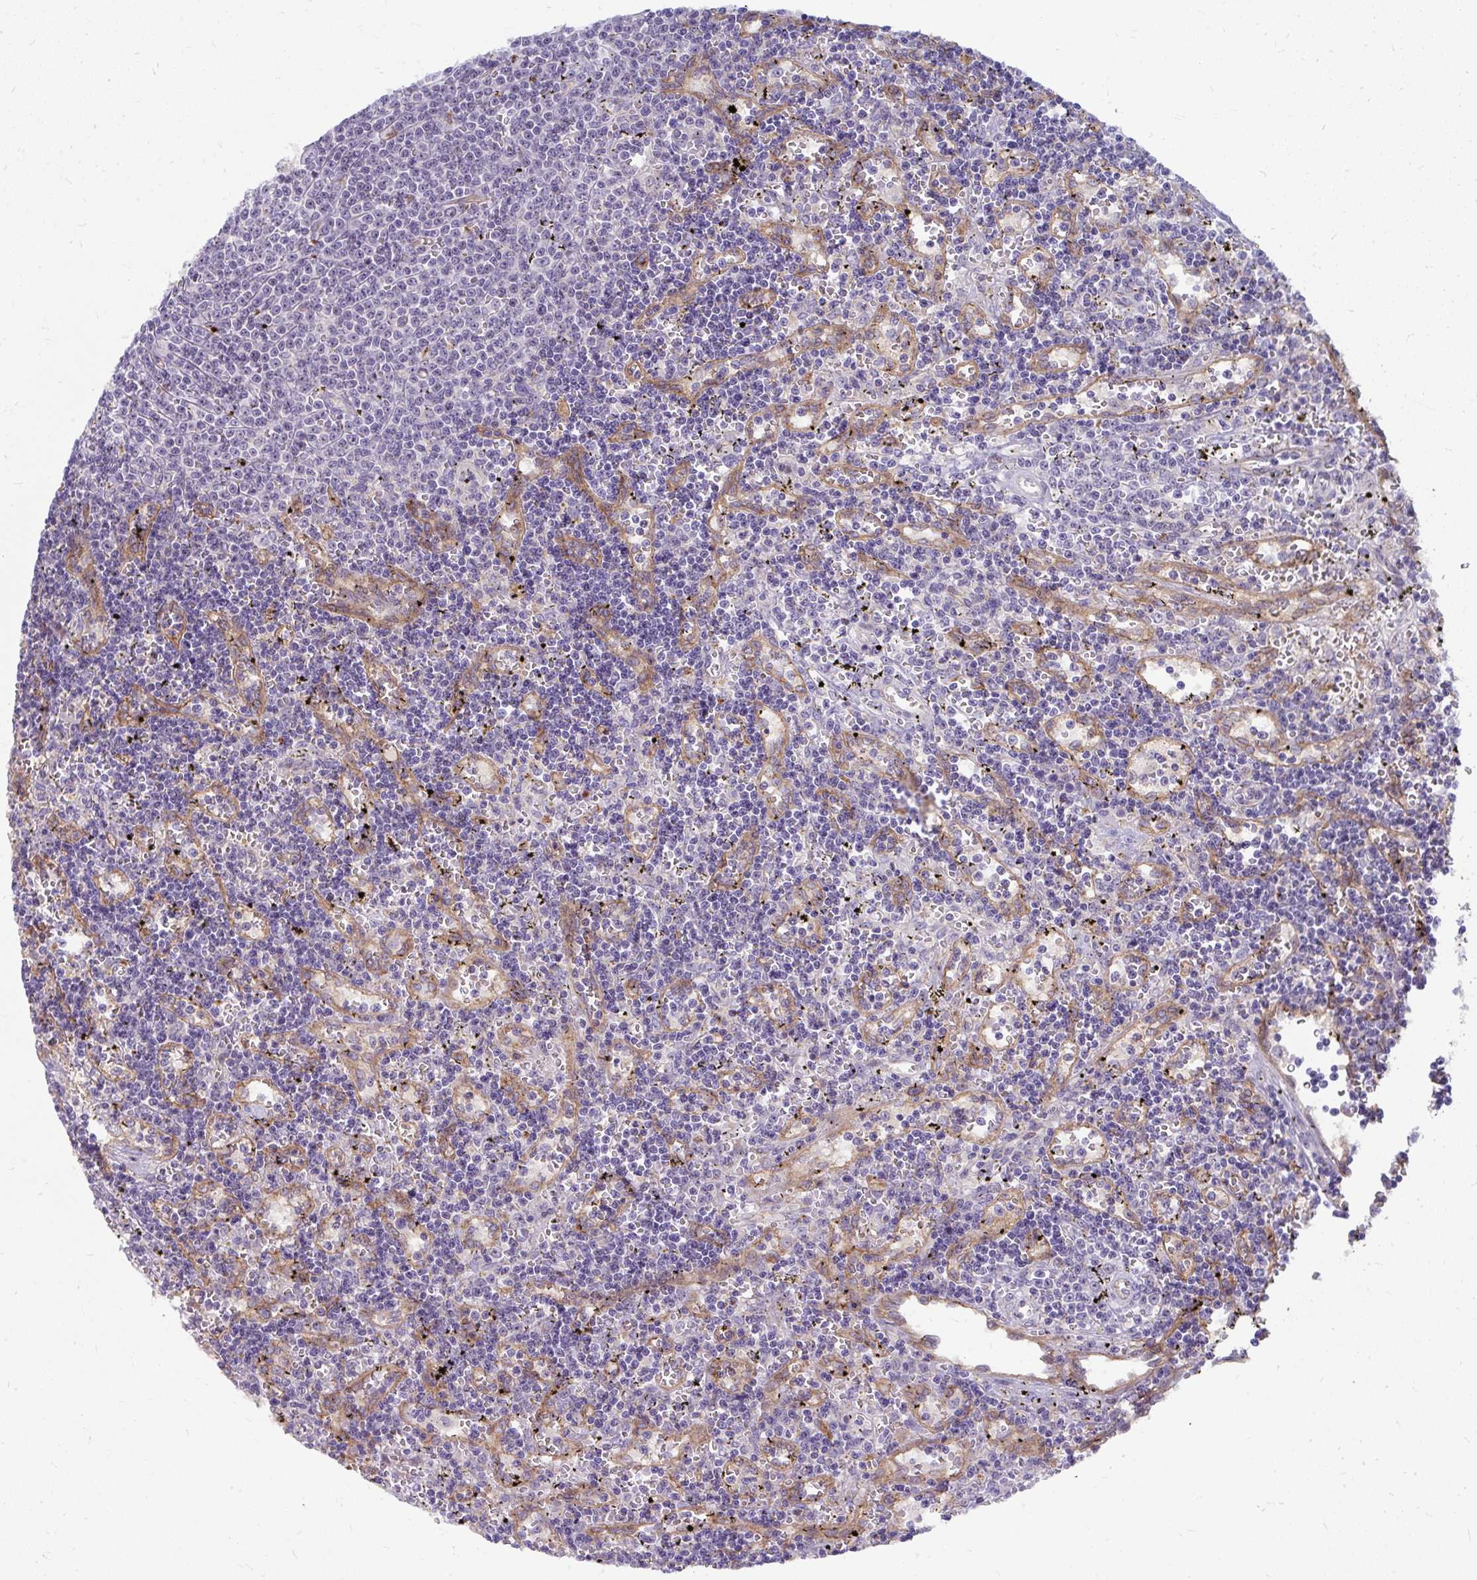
{"staining": {"intensity": "negative", "quantity": "none", "location": "none"}, "tissue": "lymphoma", "cell_type": "Tumor cells", "image_type": "cancer", "snomed": [{"axis": "morphology", "description": "Malignant lymphoma, non-Hodgkin's type, Low grade"}, {"axis": "topography", "description": "Spleen"}], "caption": "Human low-grade malignant lymphoma, non-Hodgkin's type stained for a protein using immunohistochemistry (IHC) demonstrates no expression in tumor cells.", "gene": "MUS81", "patient": {"sex": "male", "age": 60}}